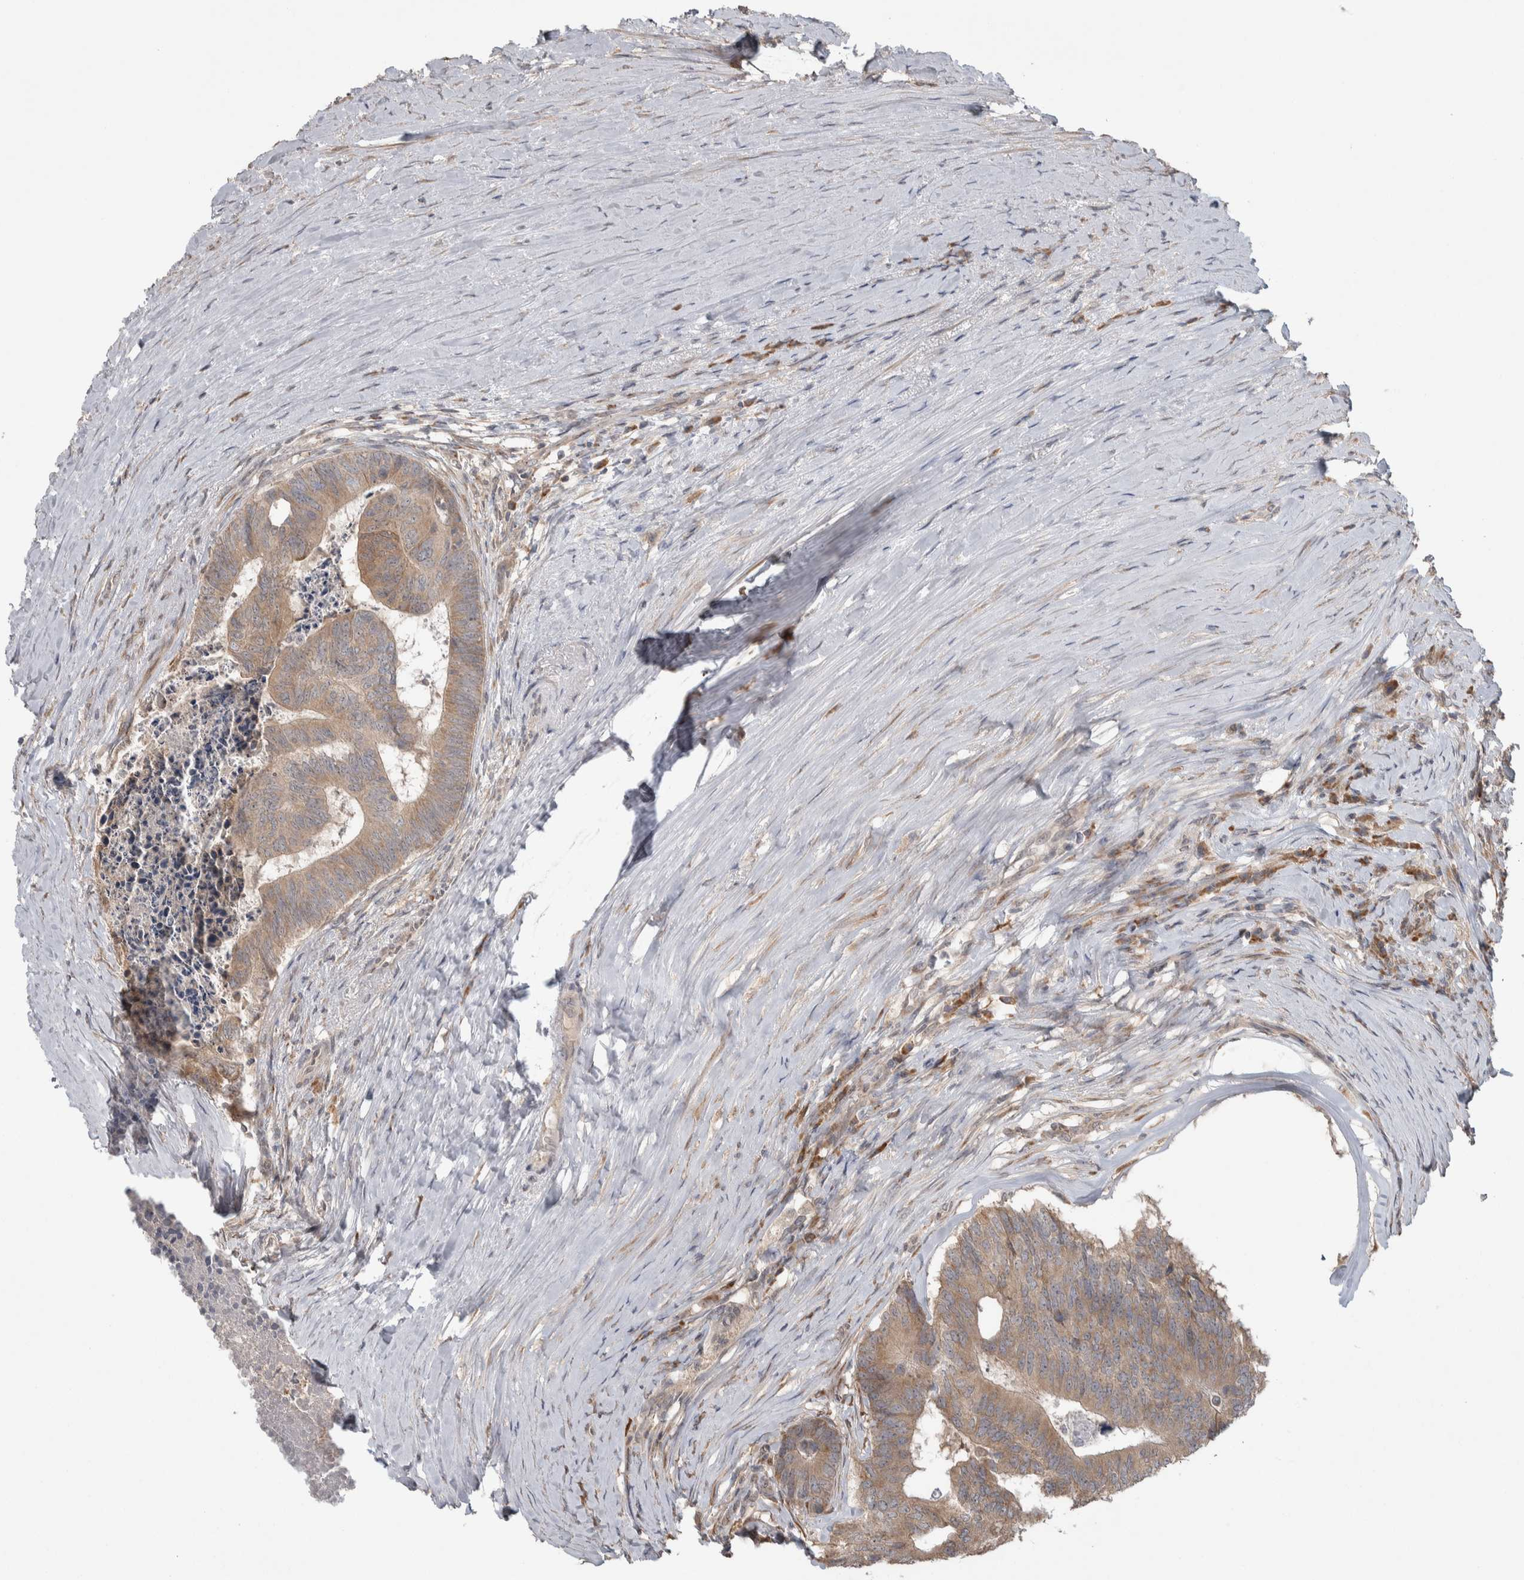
{"staining": {"intensity": "weak", "quantity": ">75%", "location": "cytoplasmic/membranous"}, "tissue": "colorectal cancer", "cell_type": "Tumor cells", "image_type": "cancer", "snomed": [{"axis": "morphology", "description": "Adenocarcinoma, NOS"}, {"axis": "topography", "description": "Colon"}], "caption": "High-power microscopy captured an immunohistochemistry histopathology image of colorectal adenocarcinoma, revealing weak cytoplasmic/membranous expression in about >75% of tumor cells.", "gene": "CUL2", "patient": {"sex": "female", "age": 67}}